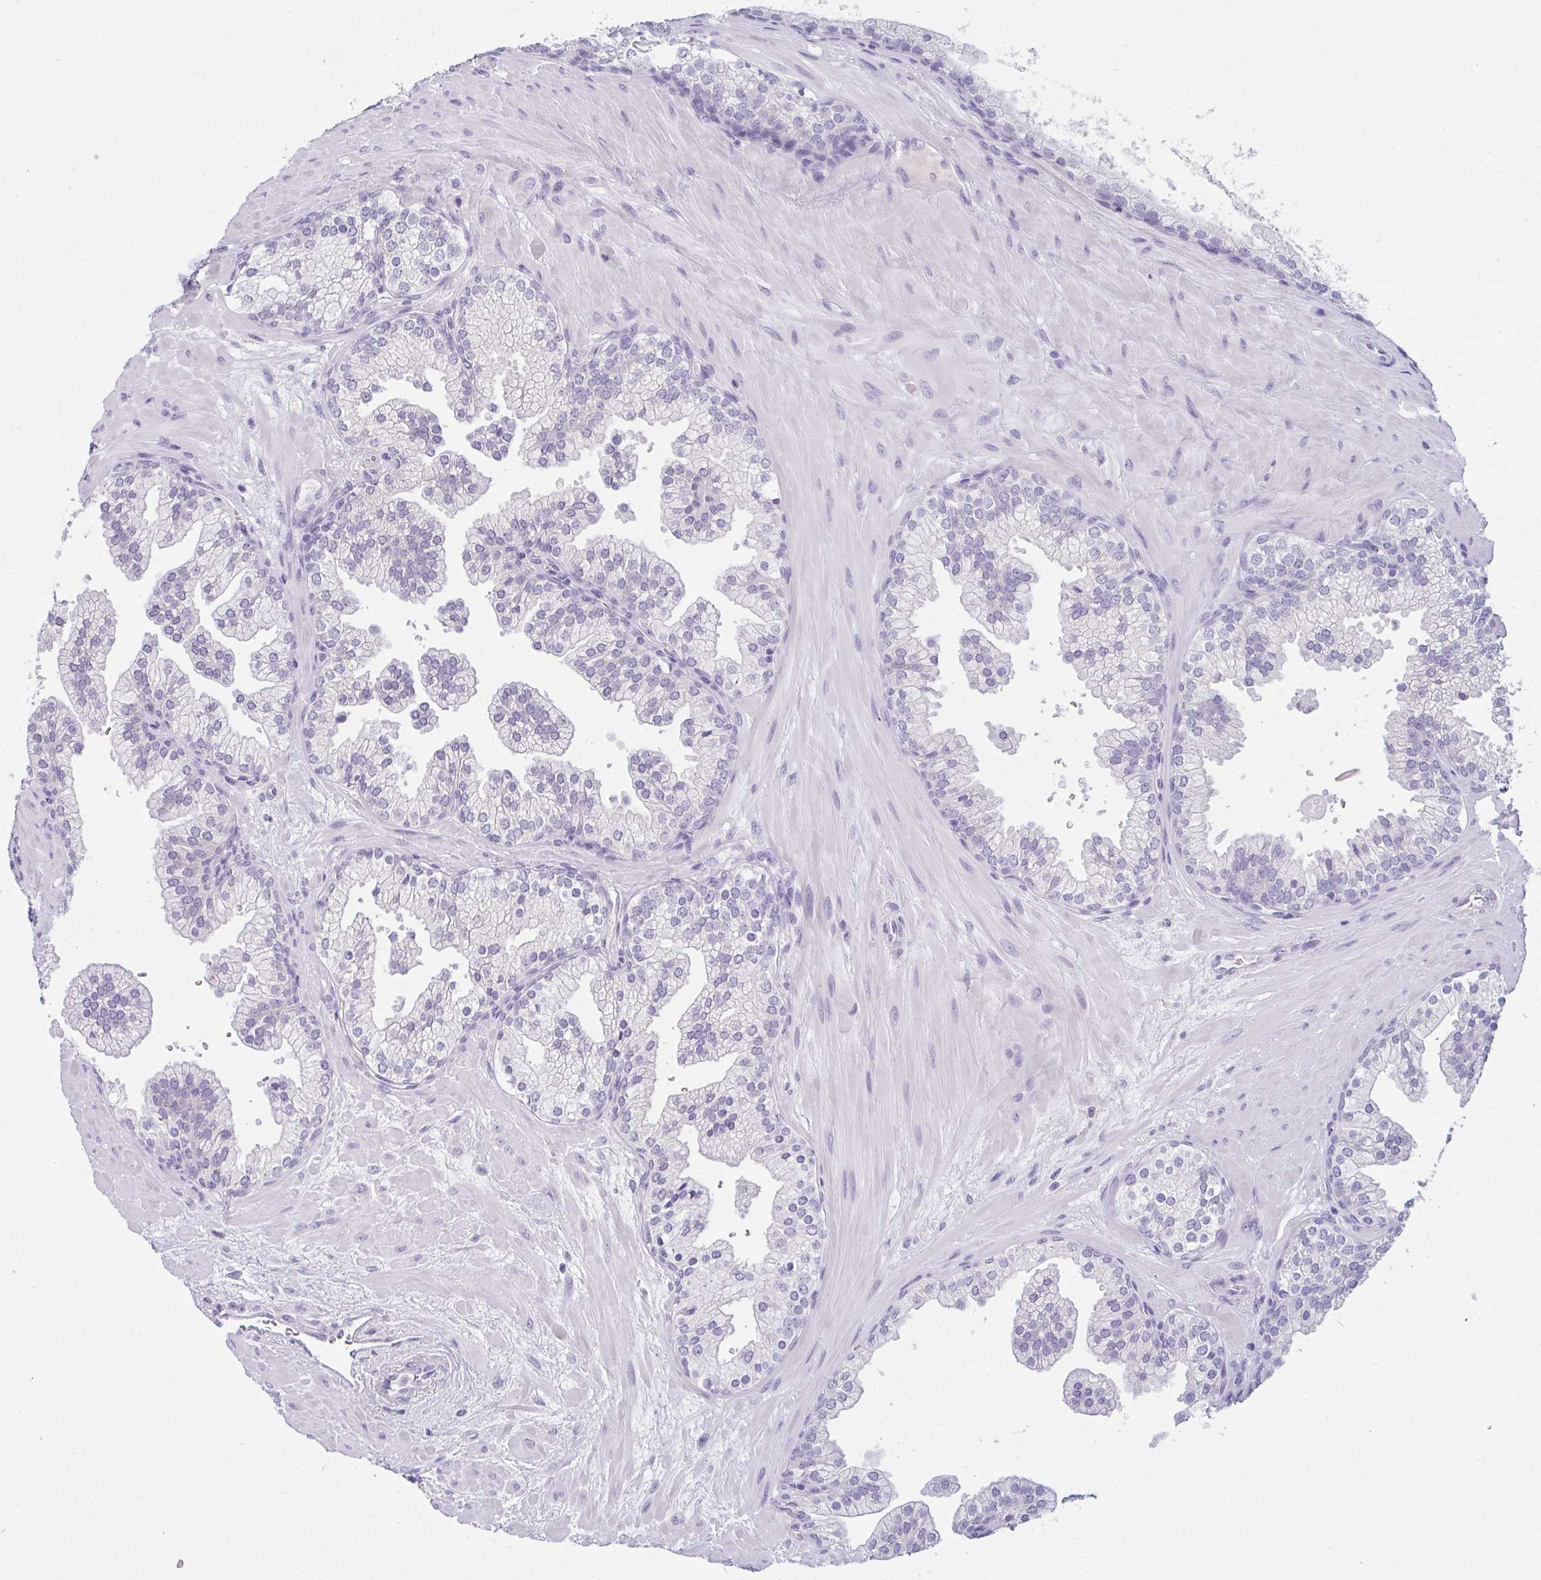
{"staining": {"intensity": "negative", "quantity": "none", "location": "none"}, "tissue": "prostate", "cell_type": "Glandular cells", "image_type": "normal", "snomed": [{"axis": "morphology", "description": "Normal tissue, NOS"}, {"axis": "topography", "description": "Prostate"}, {"axis": "topography", "description": "Peripheral nerve tissue"}], "caption": "IHC of benign prostate demonstrates no expression in glandular cells. (DAB immunohistochemistry (IHC) visualized using brightfield microscopy, high magnification).", "gene": "COX7B", "patient": {"sex": "male", "age": 61}}